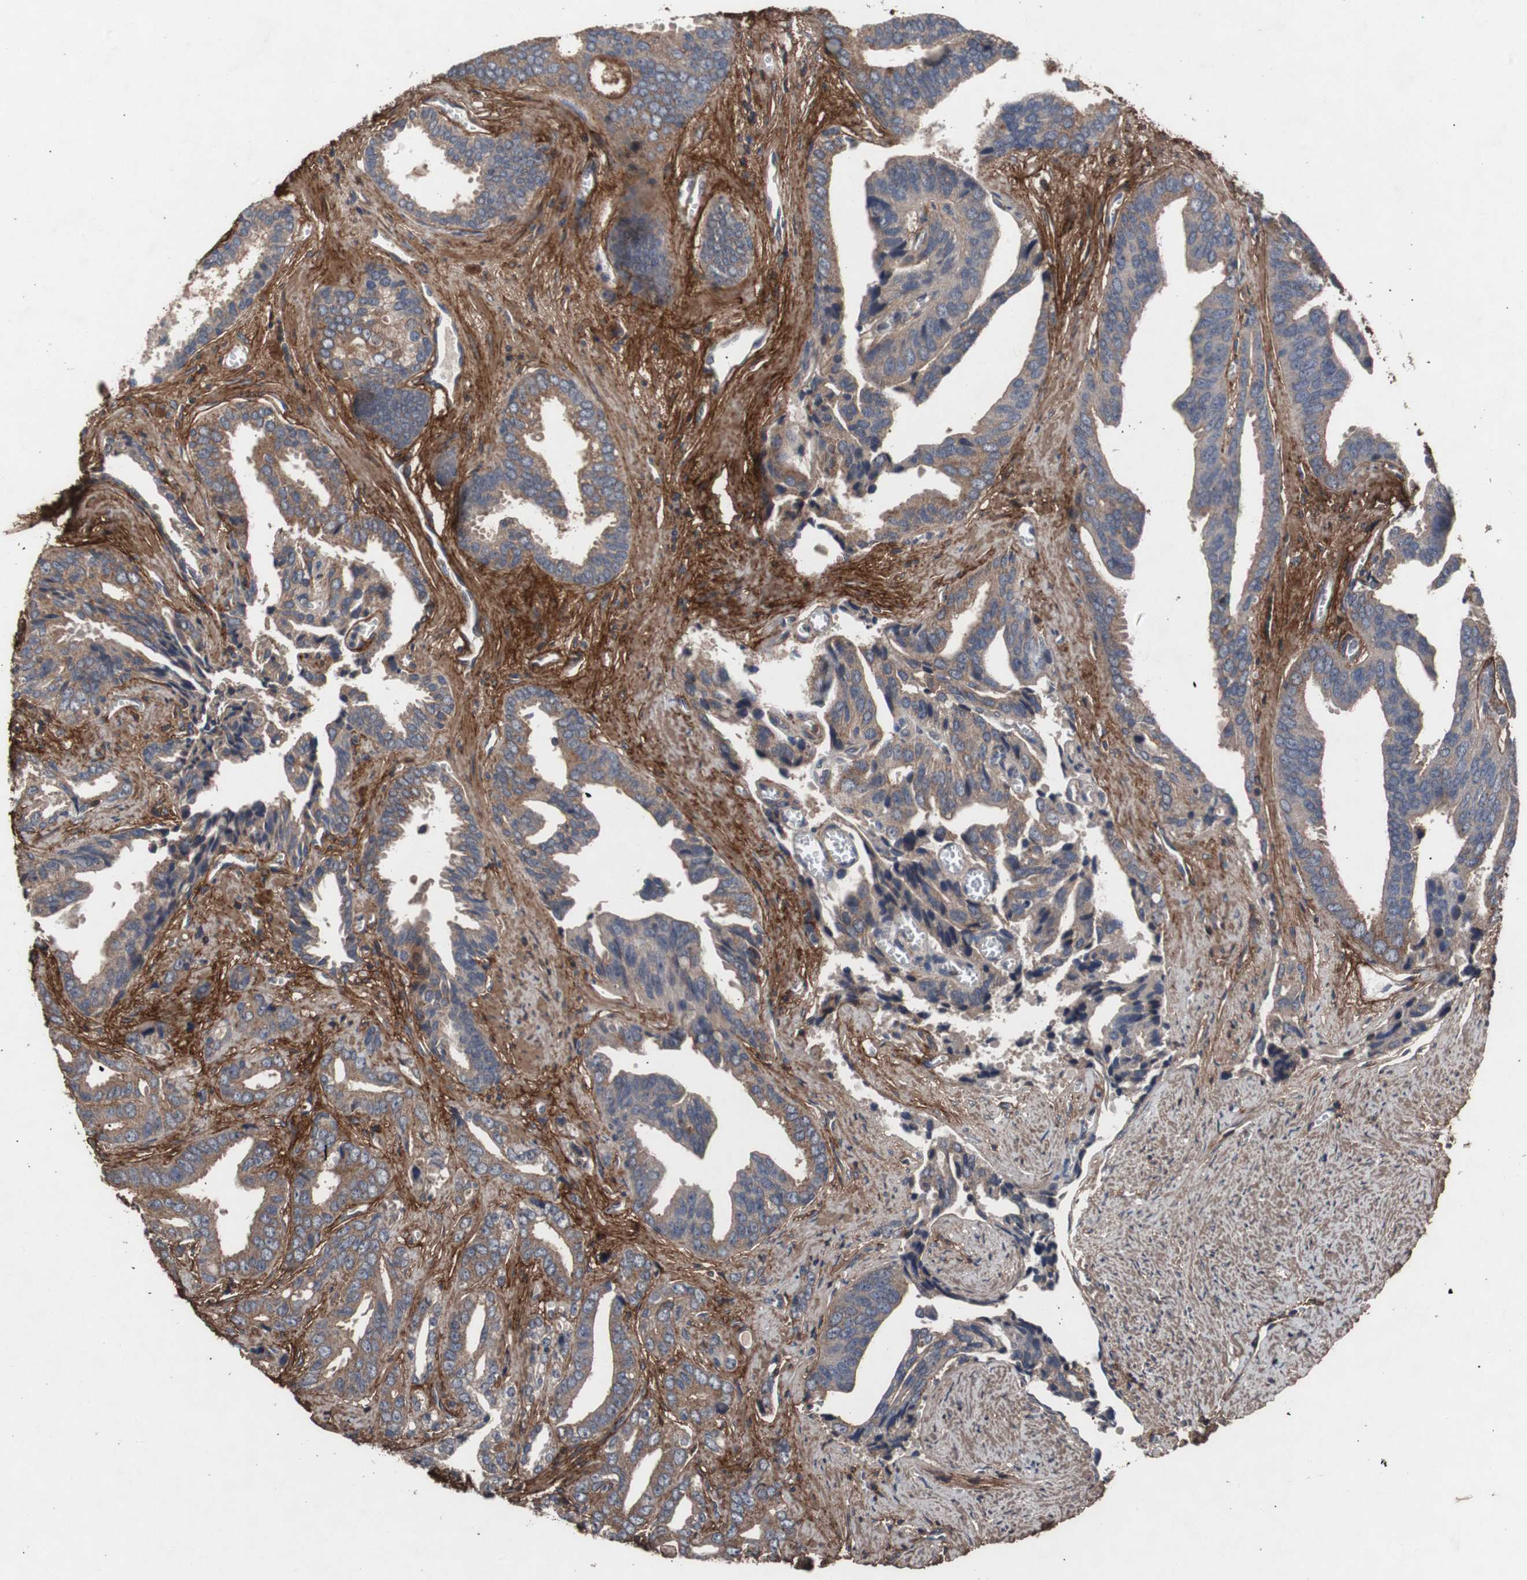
{"staining": {"intensity": "moderate", "quantity": ">75%", "location": "cytoplasmic/membranous"}, "tissue": "prostate cancer", "cell_type": "Tumor cells", "image_type": "cancer", "snomed": [{"axis": "morphology", "description": "Adenocarcinoma, High grade"}, {"axis": "topography", "description": "Prostate"}], "caption": "High-grade adenocarcinoma (prostate) stained for a protein (brown) exhibits moderate cytoplasmic/membranous positive positivity in approximately >75% of tumor cells.", "gene": "COL6A2", "patient": {"sex": "male", "age": 67}}